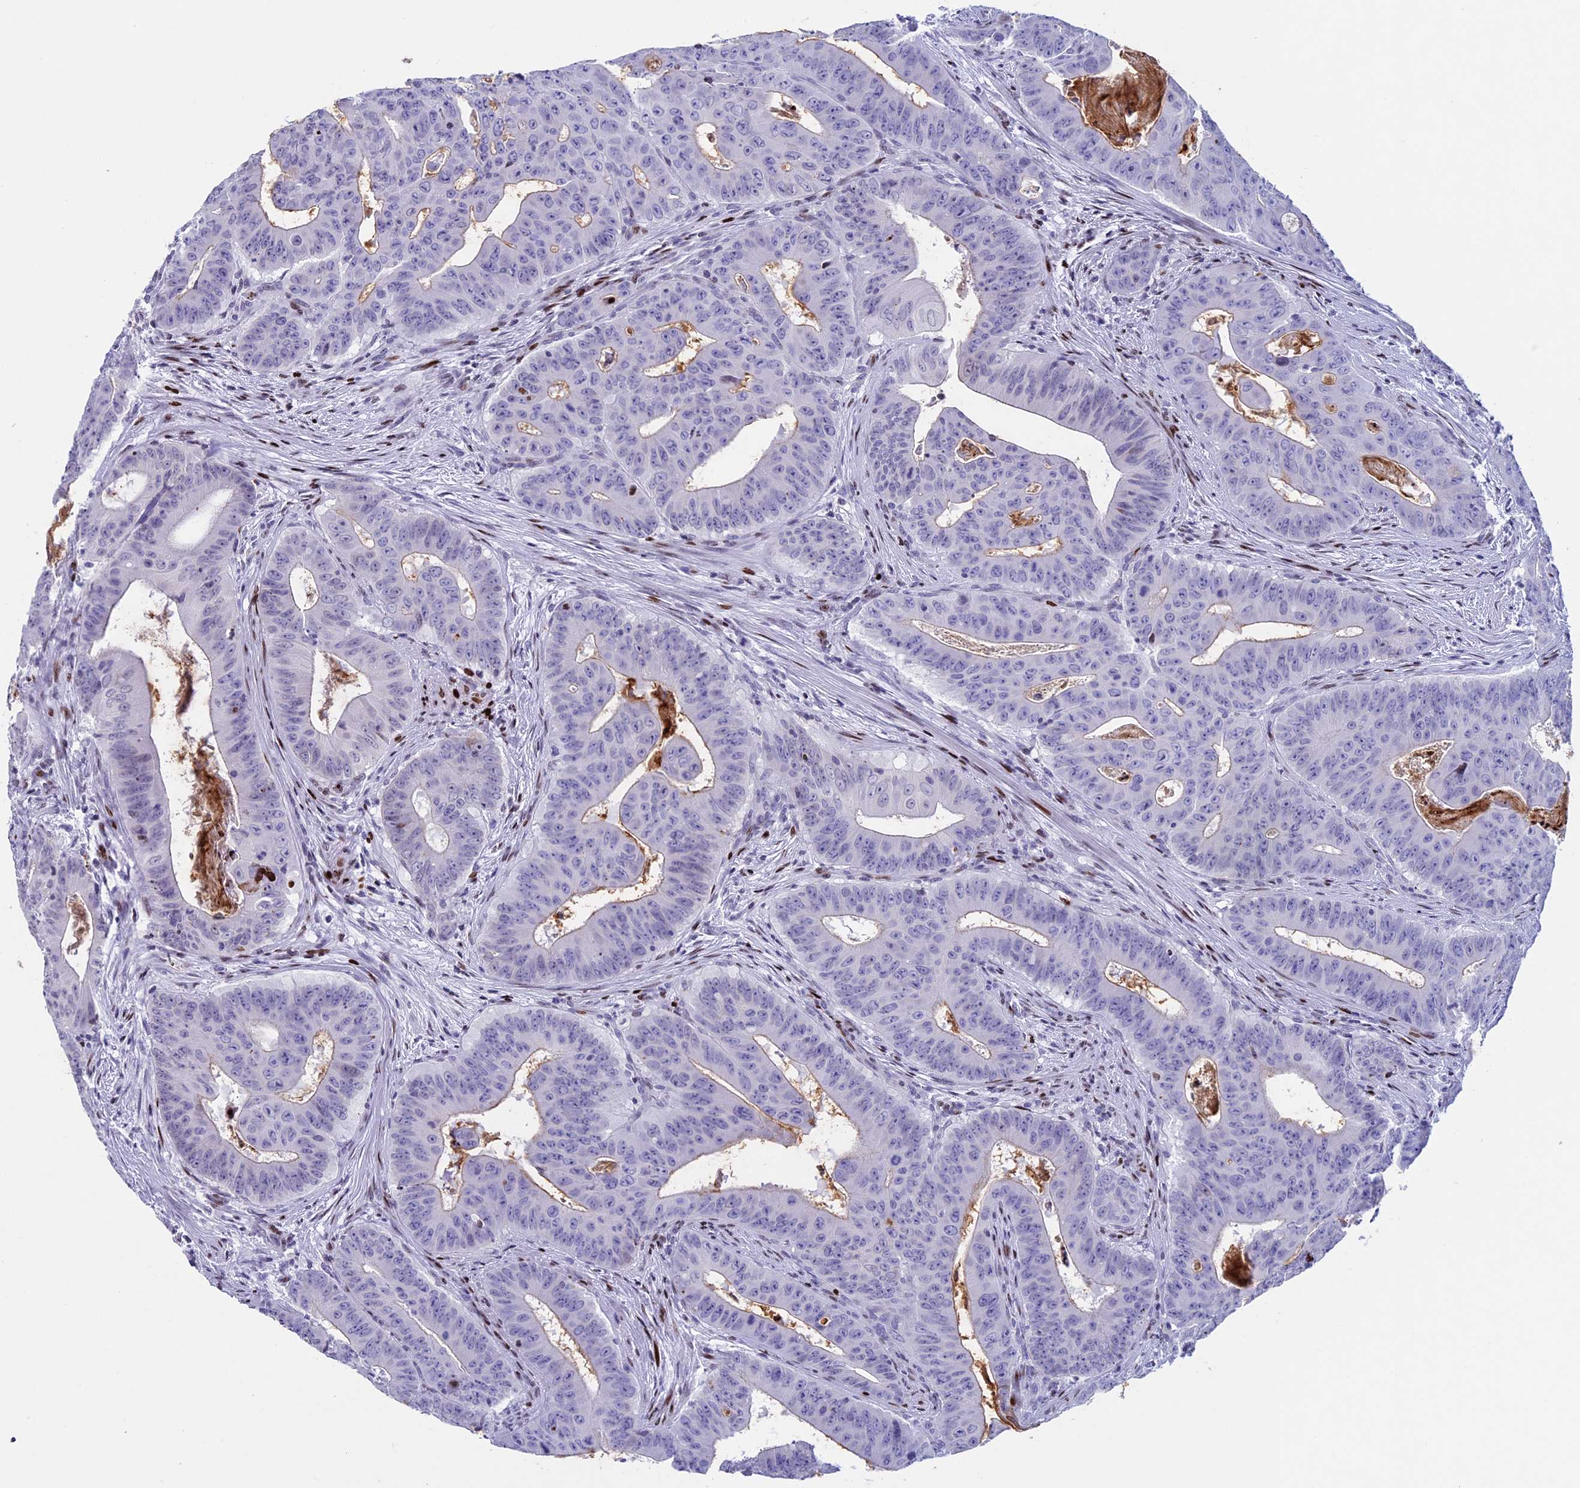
{"staining": {"intensity": "negative", "quantity": "none", "location": "none"}, "tissue": "colorectal cancer", "cell_type": "Tumor cells", "image_type": "cancer", "snomed": [{"axis": "morphology", "description": "Adenocarcinoma, NOS"}, {"axis": "topography", "description": "Rectum"}], "caption": "The image demonstrates no staining of tumor cells in colorectal cancer.", "gene": "BTBD3", "patient": {"sex": "female", "age": 75}}